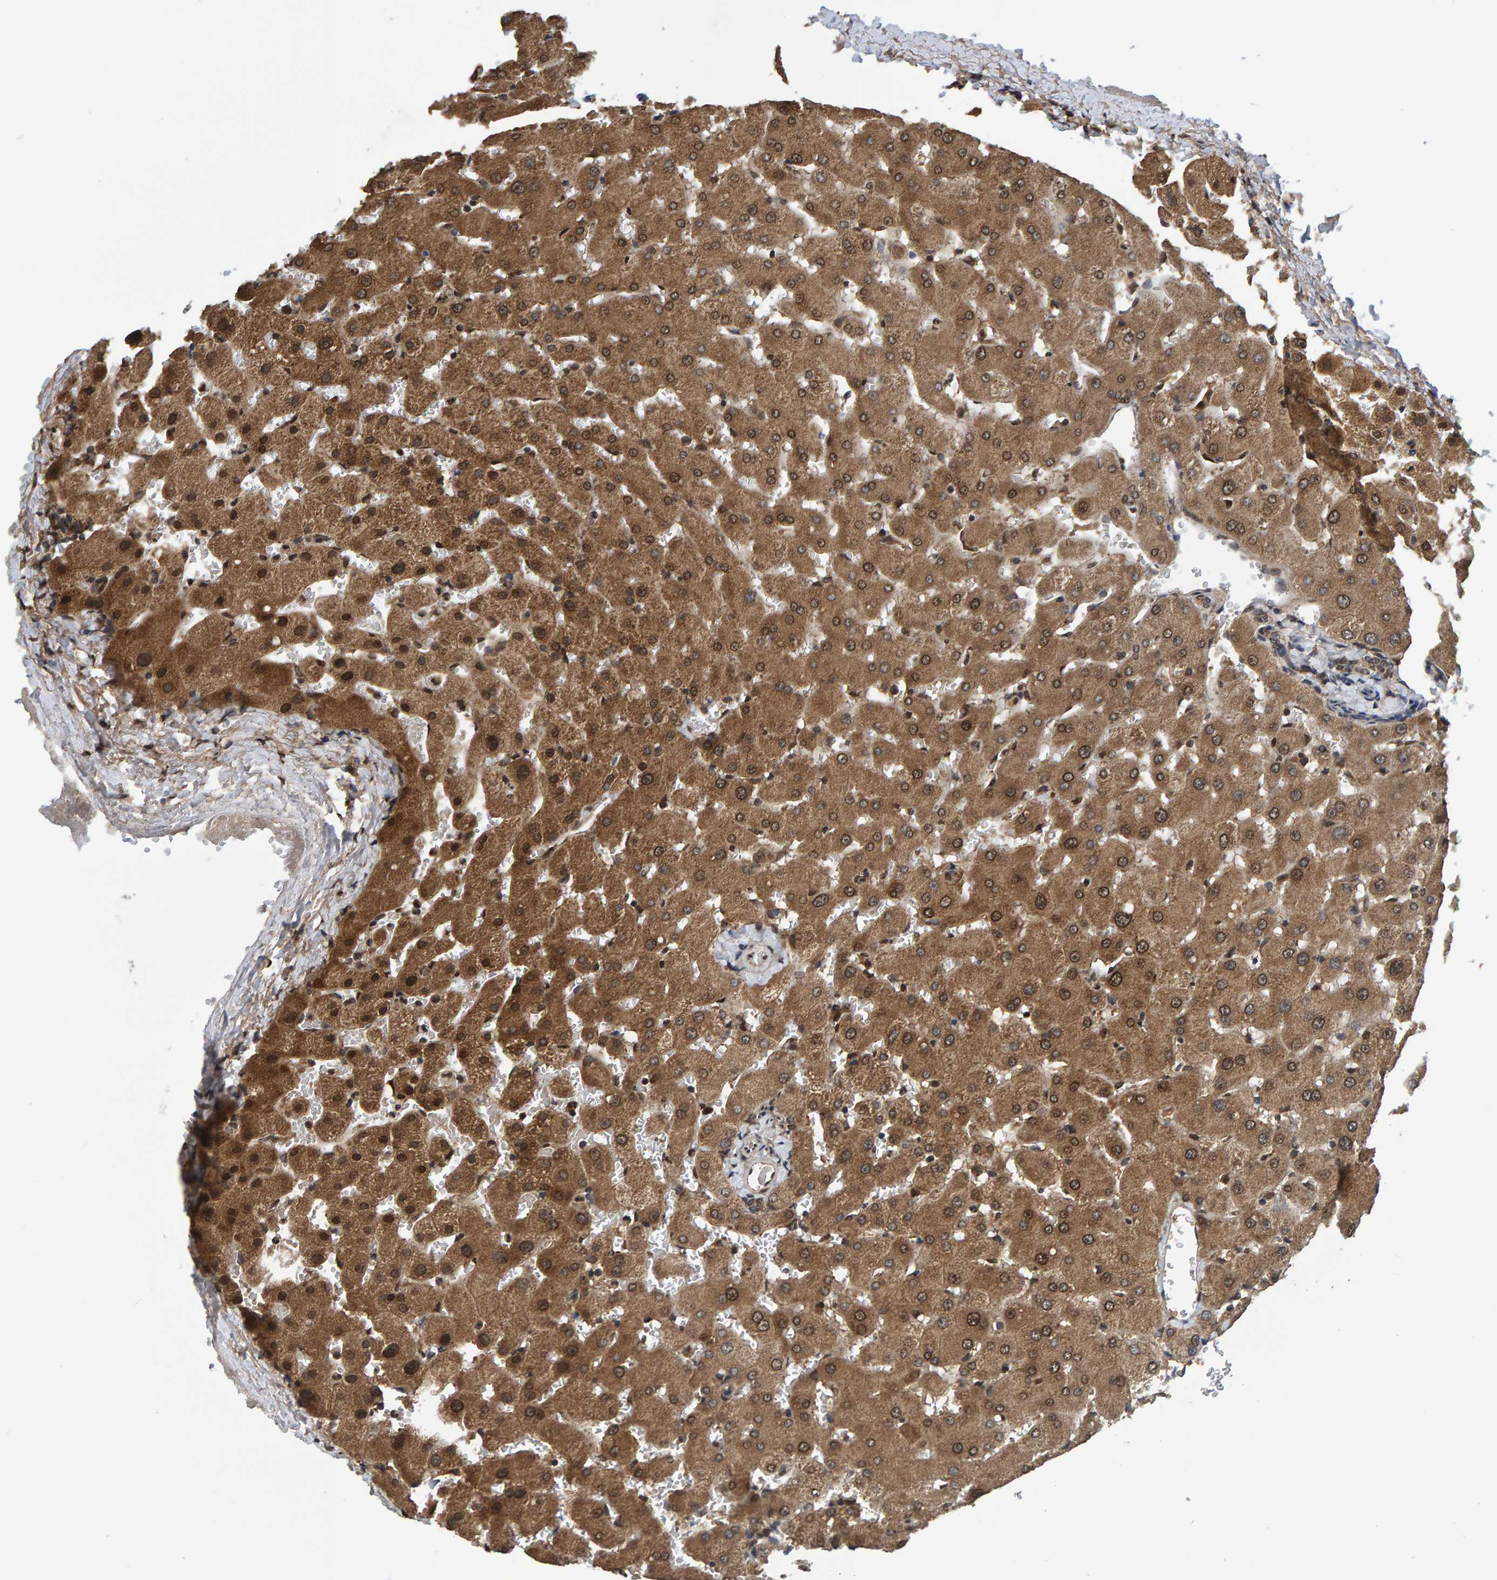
{"staining": {"intensity": "weak", "quantity": ">75%", "location": "cytoplasmic/membranous,nuclear"}, "tissue": "liver", "cell_type": "Cholangiocytes", "image_type": "normal", "snomed": [{"axis": "morphology", "description": "Normal tissue, NOS"}, {"axis": "topography", "description": "Liver"}], "caption": "Benign liver exhibits weak cytoplasmic/membranous,nuclear expression in about >75% of cholangiocytes.", "gene": "GAB2", "patient": {"sex": "female", "age": 63}}